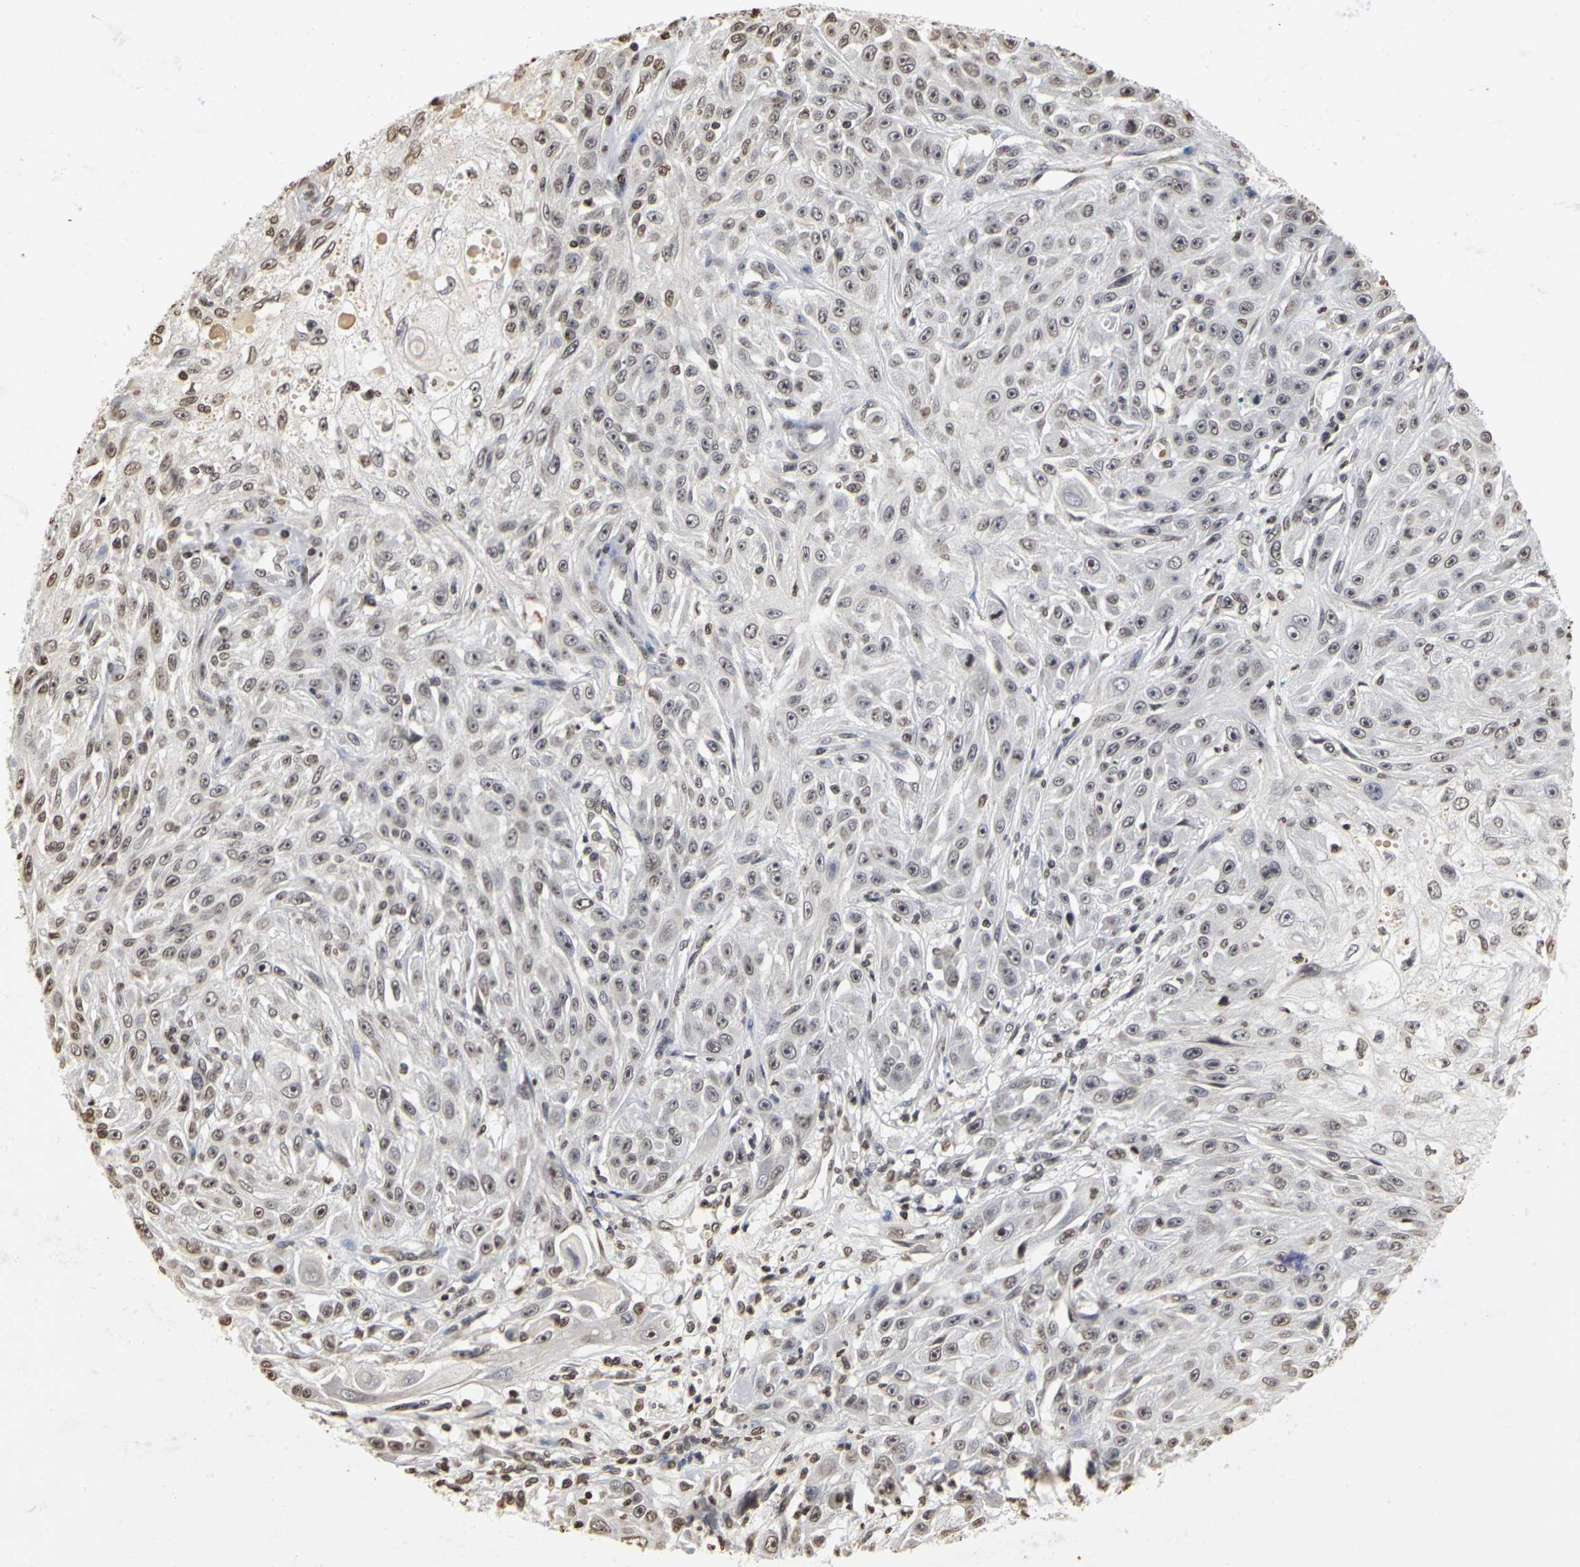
{"staining": {"intensity": "weak", "quantity": "<25%", "location": "nuclear"}, "tissue": "skin cancer", "cell_type": "Tumor cells", "image_type": "cancer", "snomed": [{"axis": "morphology", "description": "Squamous cell carcinoma, NOS"}, {"axis": "topography", "description": "Skin"}], "caption": "Human skin cancer (squamous cell carcinoma) stained for a protein using immunohistochemistry reveals no expression in tumor cells.", "gene": "ERCC2", "patient": {"sex": "male", "age": 75}}